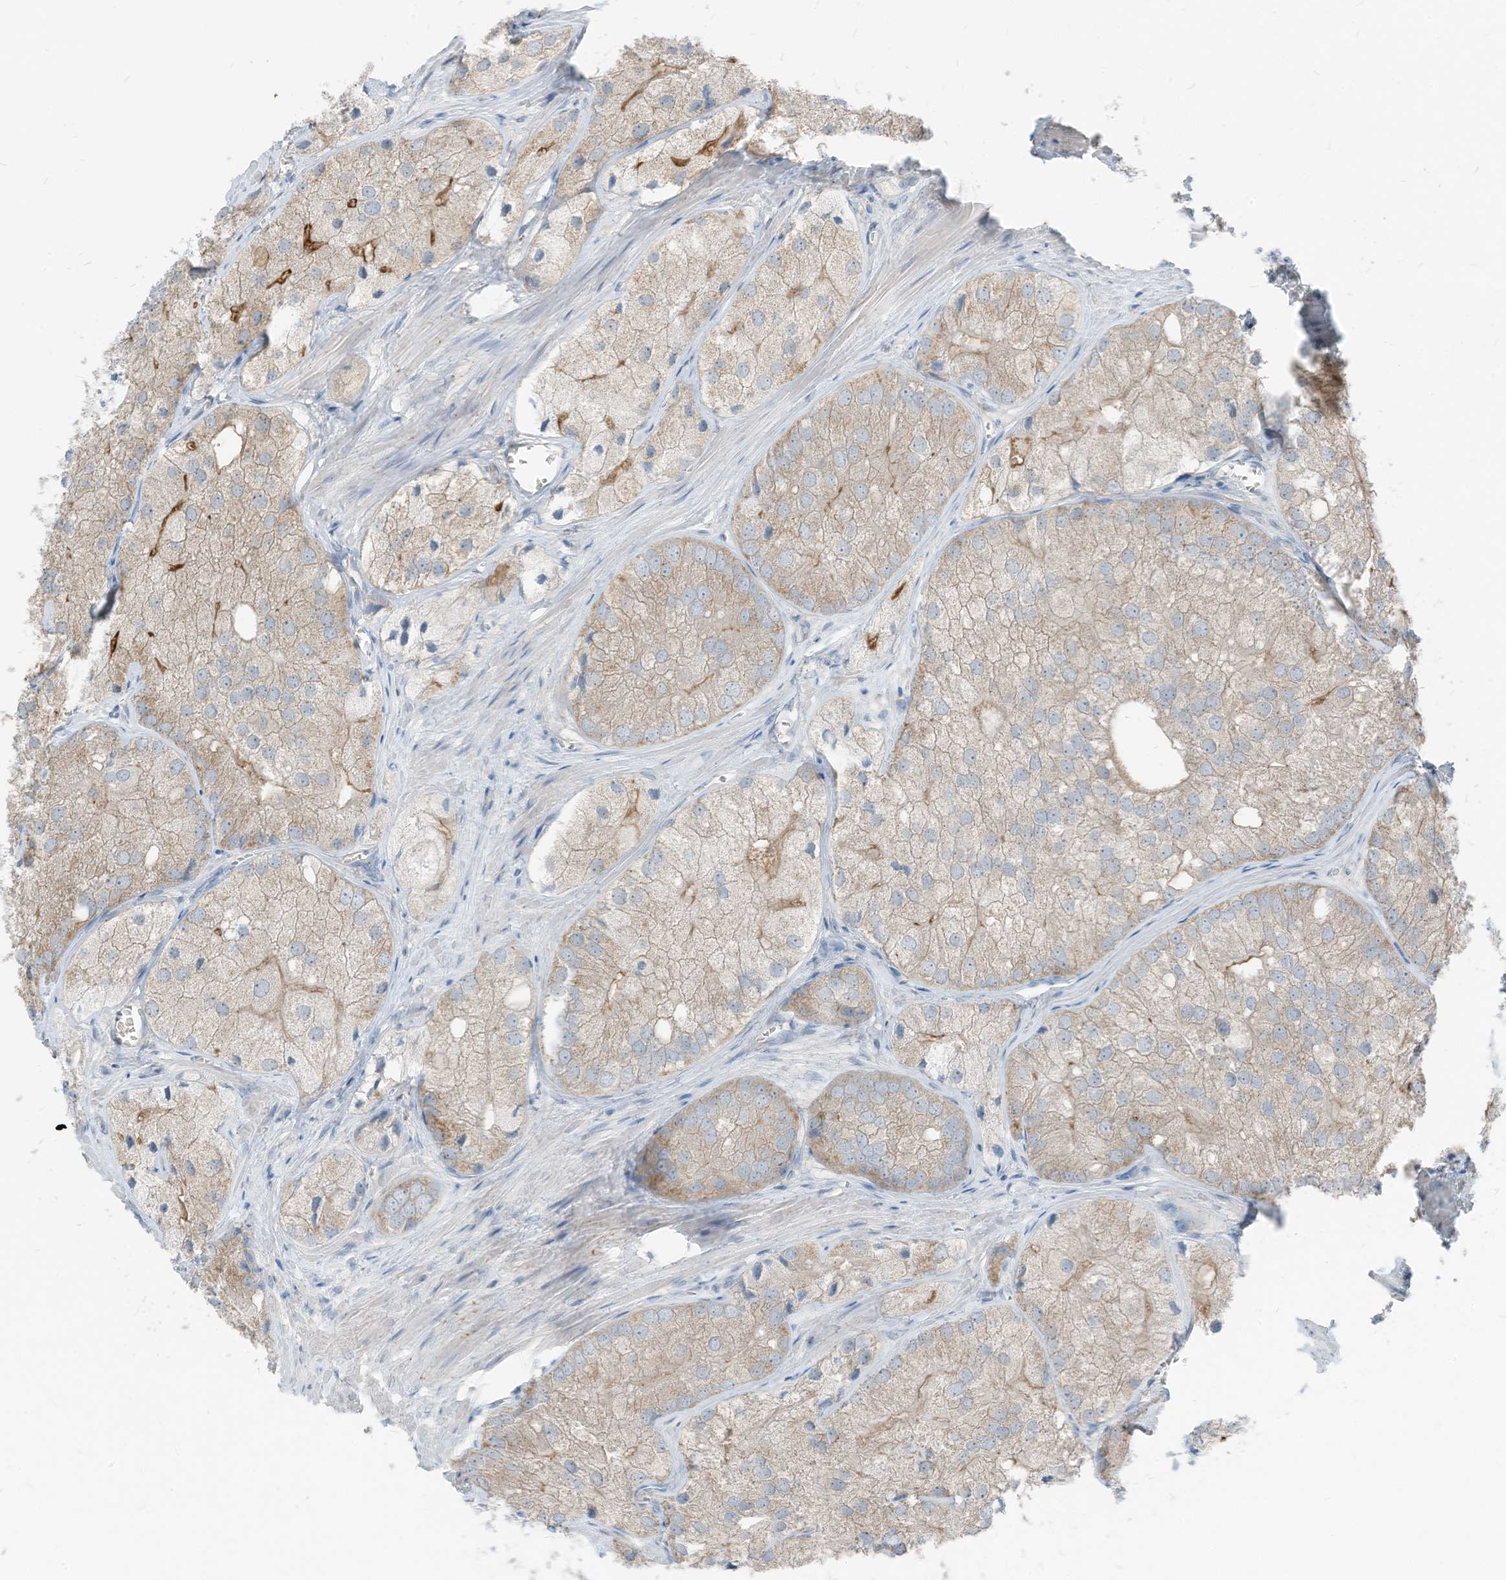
{"staining": {"intensity": "weak", "quantity": "25%-75%", "location": "cytoplasmic/membranous"}, "tissue": "prostate cancer", "cell_type": "Tumor cells", "image_type": "cancer", "snomed": [{"axis": "morphology", "description": "Adenocarcinoma, Low grade"}, {"axis": "topography", "description": "Prostate"}], "caption": "High-magnification brightfield microscopy of prostate adenocarcinoma (low-grade) stained with DAB (3,3'-diaminobenzidine) (brown) and counterstained with hematoxylin (blue). tumor cells exhibit weak cytoplasmic/membranous positivity is appreciated in about25%-75% of cells. Nuclei are stained in blue.", "gene": "CHMP2B", "patient": {"sex": "male", "age": 69}}